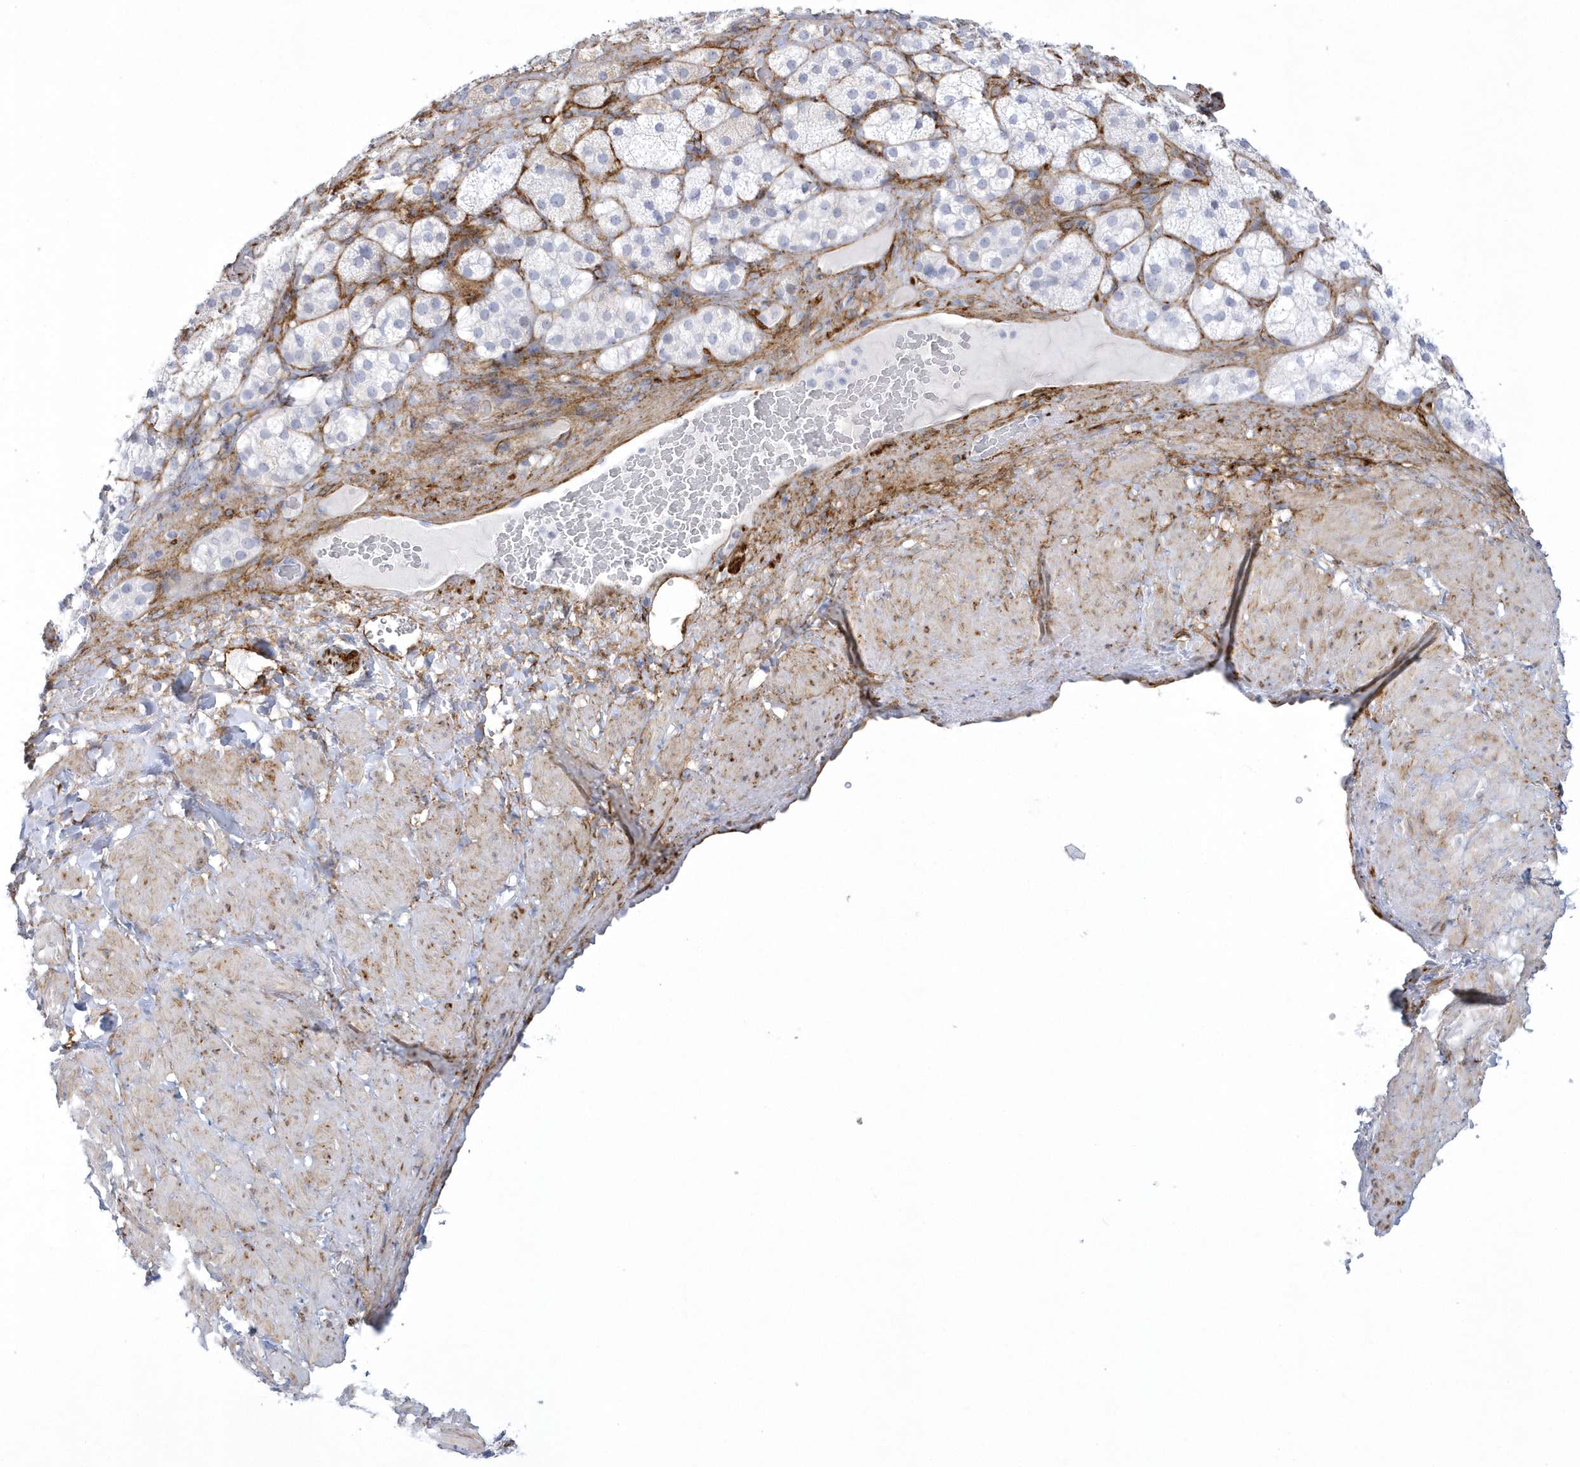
{"staining": {"intensity": "negative", "quantity": "none", "location": "none"}, "tissue": "adrenal gland", "cell_type": "Glandular cells", "image_type": "normal", "snomed": [{"axis": "morphology", "description": "Normal tissue, NOS"}, {"axis": "topography", "description": "Adrenal gland"}], "caption": "This is a histopathology image of immunohistochemistry (IHC) staining of benign adrenal gland, which shows no positivity in glandular cells. (DAB (3,3'-diaminobenzidine) IHC visualized using brightfield microscopy, high magnification).", "gene": "WDR27", "patient": {"sex": "male", "age": 57}}